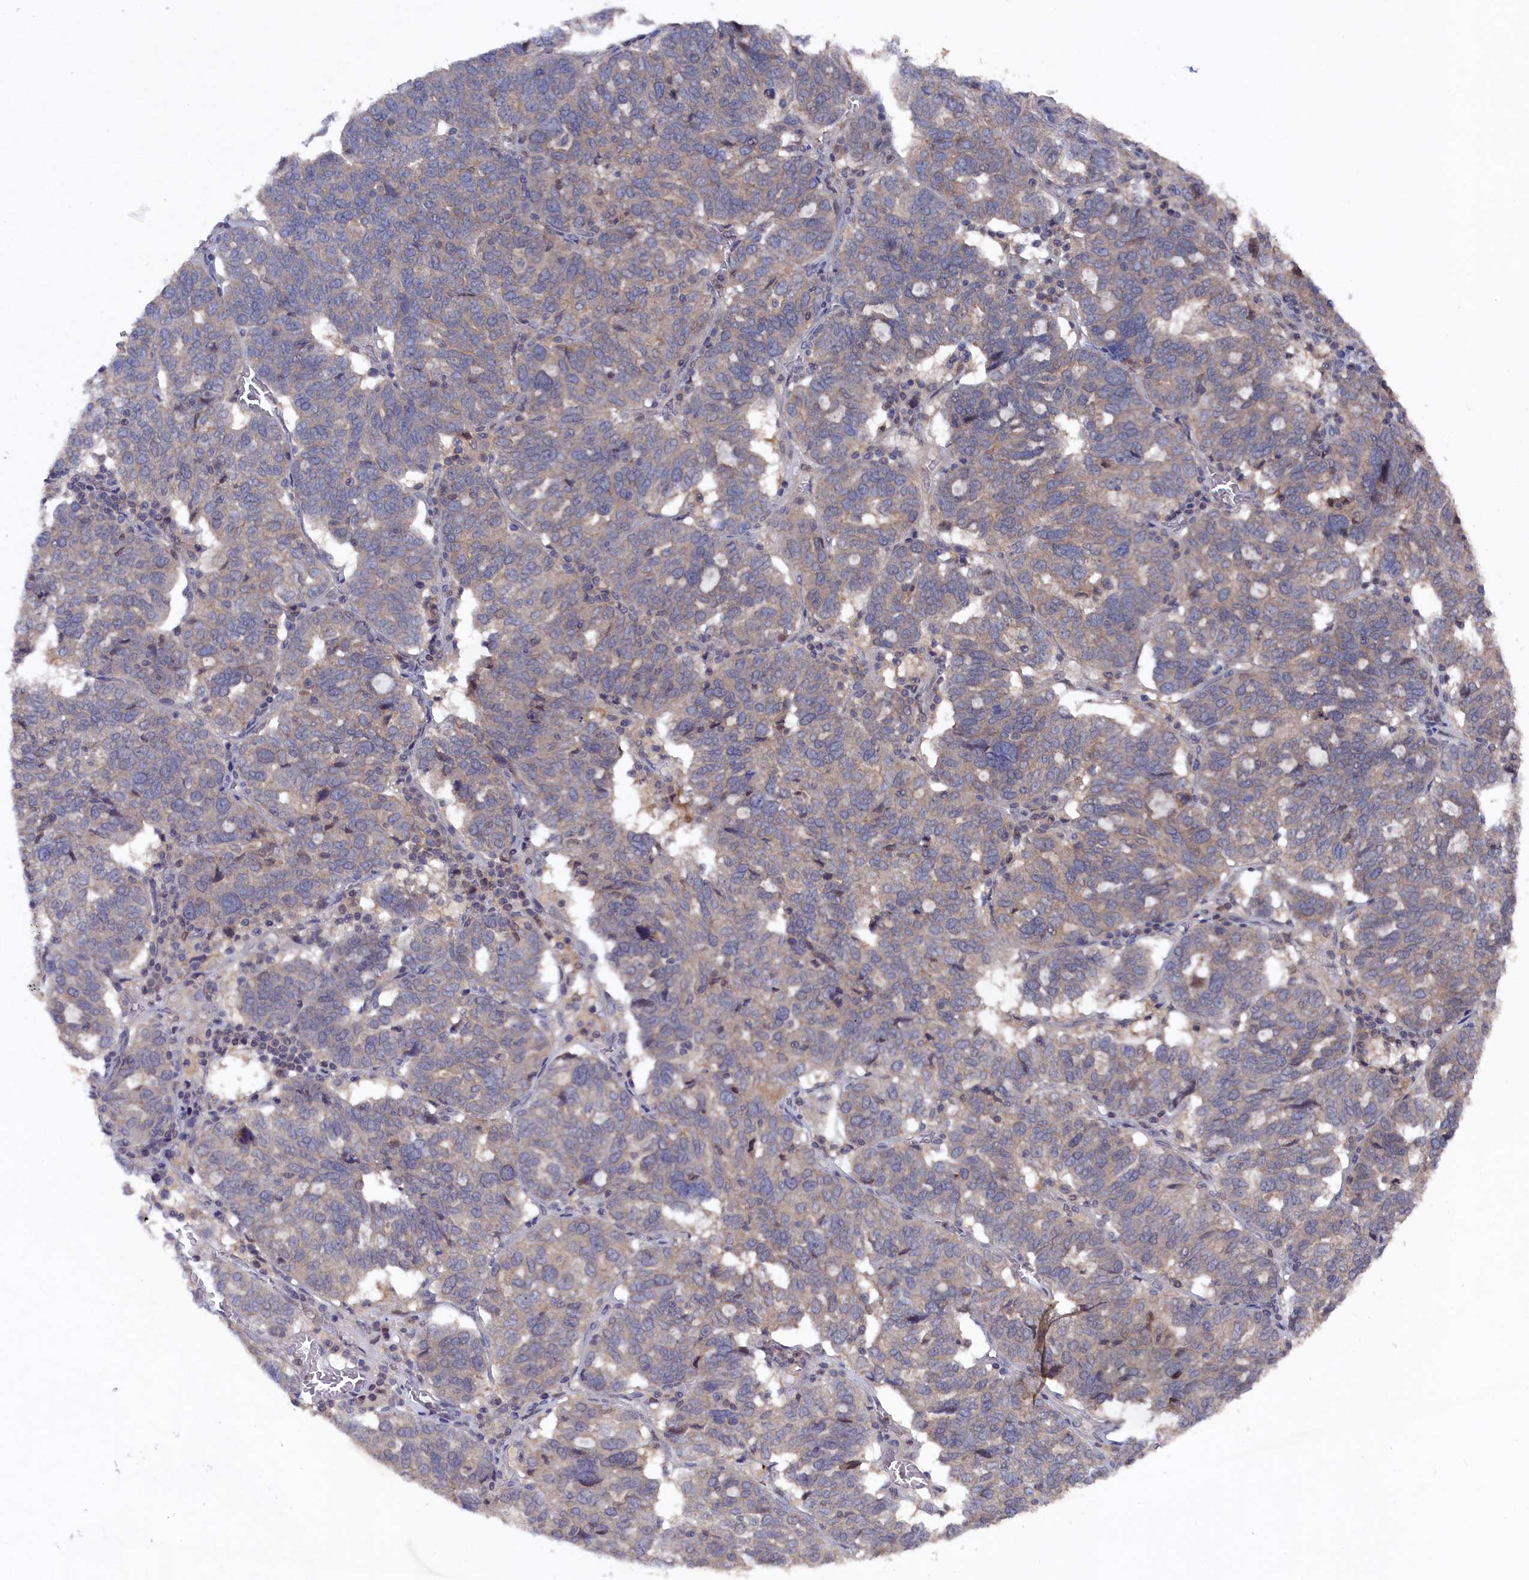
{"staining": {"intensity": "weak", "quantity": "<25%", "location": "cytoplasmic/membranous"}, "tissue": "ovarian cancer", "cell_type": "Tumor cells", "image_type": "cancer", "snomed": [{"axis": "morphology", "description": "Cystadenocarcinoma, serous, NOS"}, {"axis": "topography", "description": "Ovary"}], "caption": "Ovarian cancer stained for a protein using immunohistochemistry demonstrates no expression tumor cells.", "gene": "TMC5", "patient": {"sex": "female", "age": 59}}